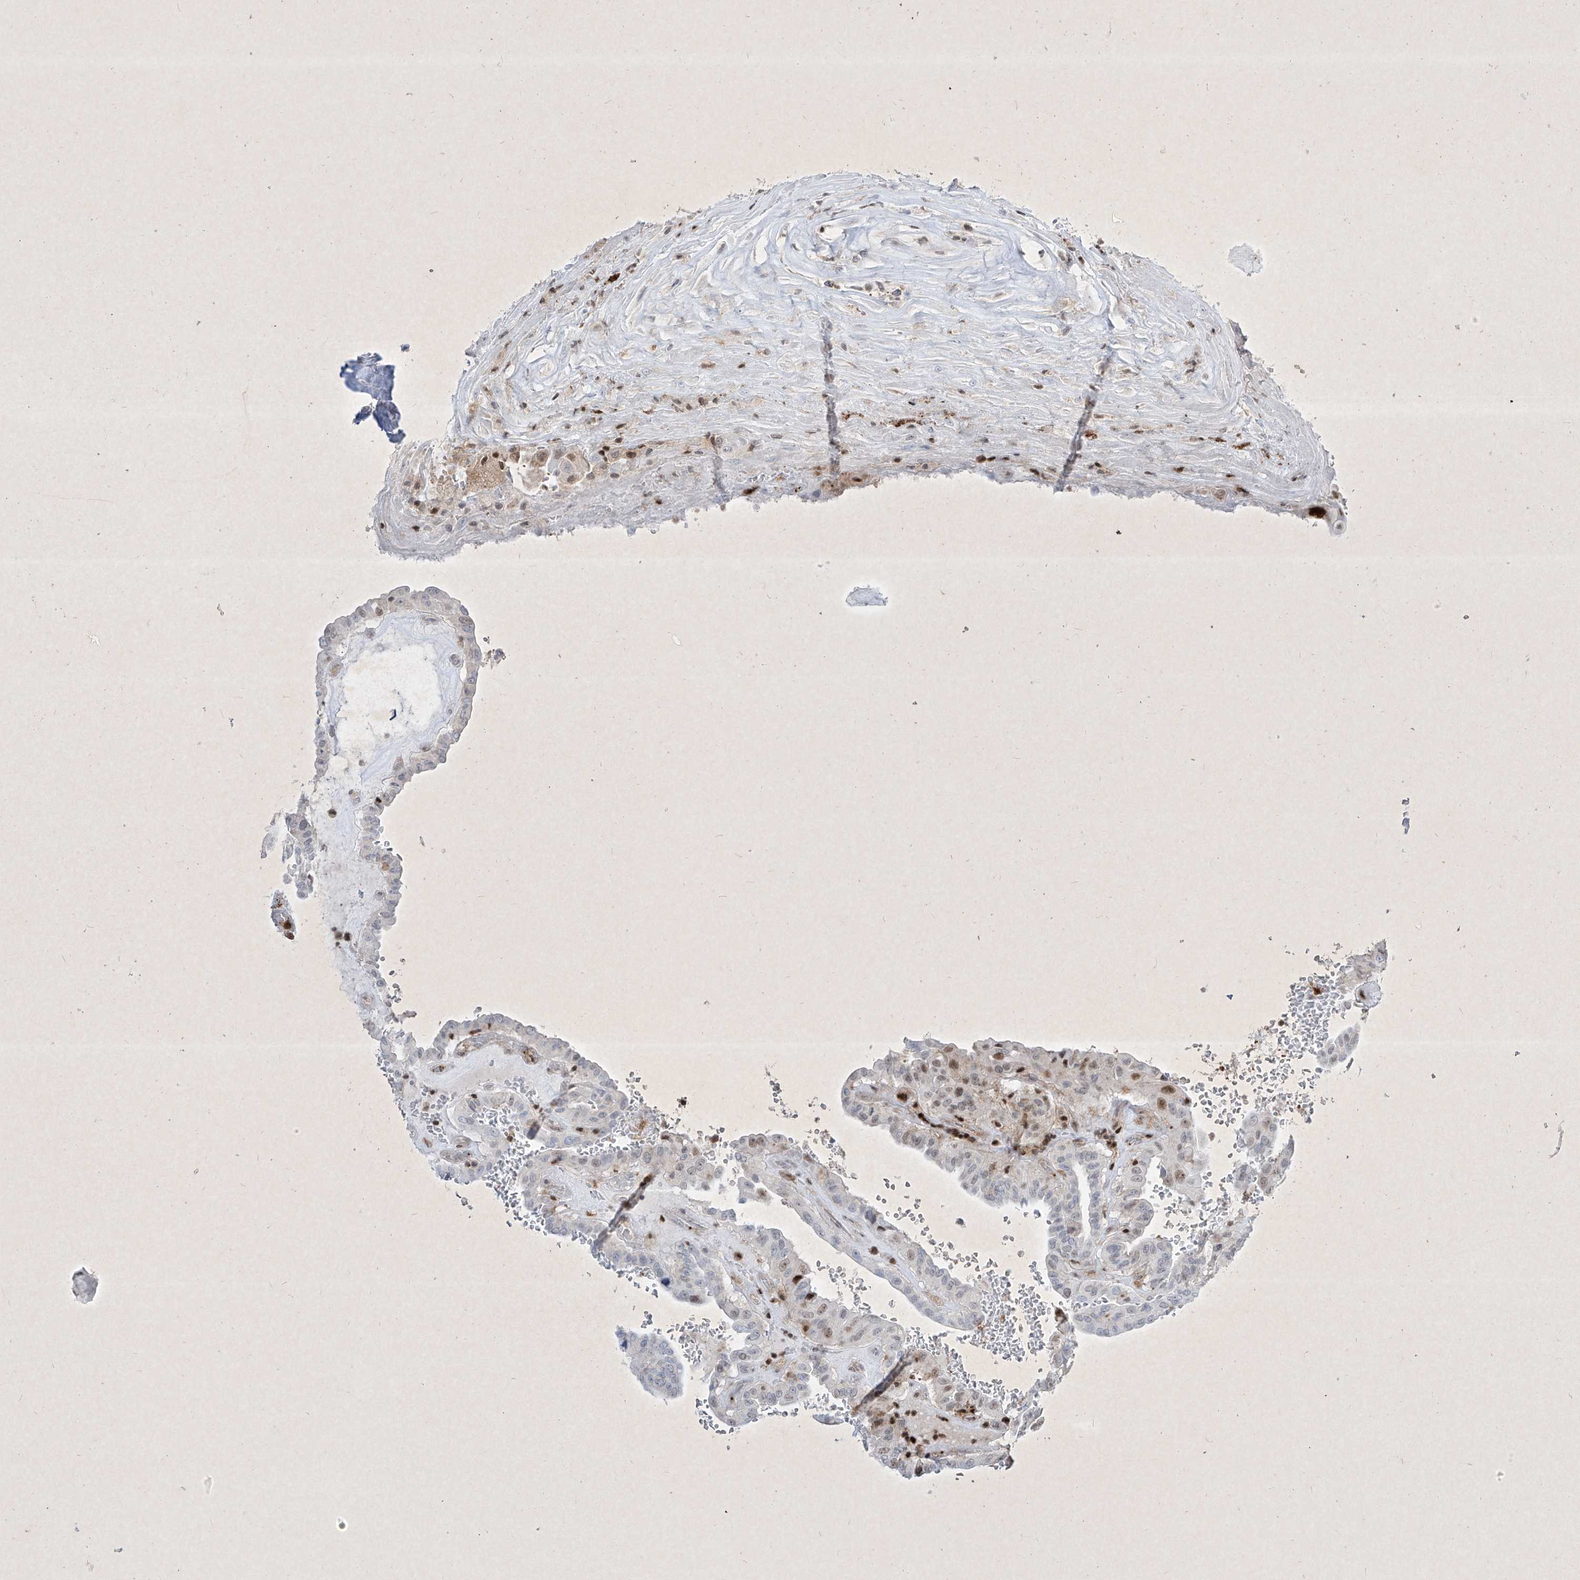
{"staining": {"intensity": "moderate", "quantity": "<25%", "location": "nuclear"}, "tissue": "thyroid cancer", "cell_type": "Tumor cells", "image_type": "cancer", "snomed": [{"axis": "morphology", "description": "Papillary adenocarcinoma, NOS"}, {"axis": "topography", "description": "Thyroid gland"}], "caption": "An immunohistochemistry photomicrograph of tumor tissue is shown. Protein staining in brown labels moderate nuclear positivity in papillary adenocarcinoma (thyroid) within tumor cells. Using DAB (brown) and hematoxylin (blue) stains, captured at high magnification using brightfield microscopy.", "gene": "PSMB10", "patient": {"sex": "male", "age": 77}}